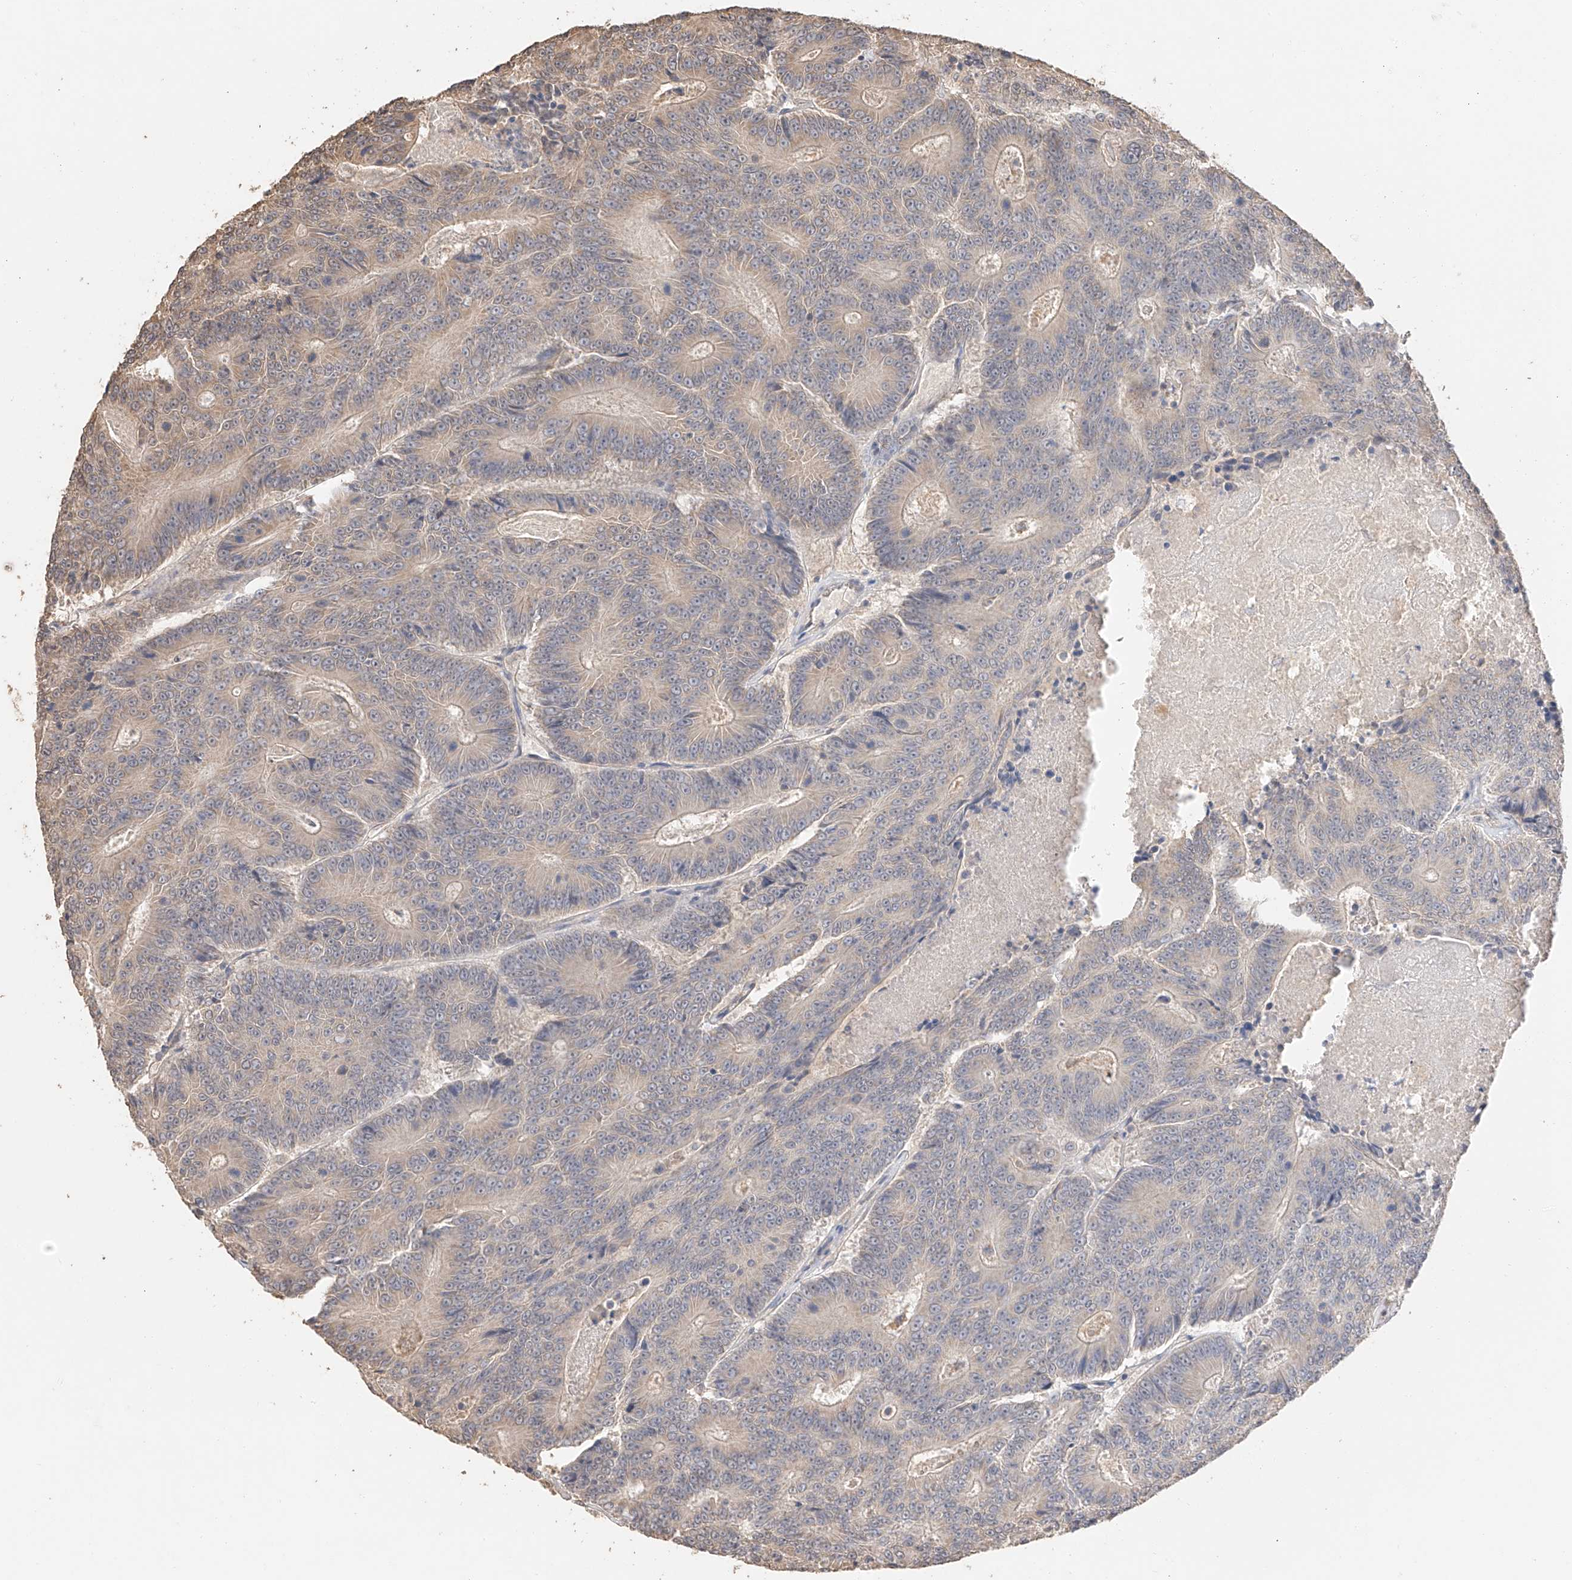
{"staining": {"intensity": "weak", "quantity": "25%-75%", "location": "cytoplasmic/membranous"}, "tissue": "colorectal cancer", "cell_type": "Tumor cells", "image_type": "cancer", "snomed": [{"axis": "morphology", "description": "Adenocarcinoma, NOS"}, {"axis": "topography", "description": "Colon"}], "caption": "Protein expression analysis of colorectal adenocarcinoma displays weak cytoplasmic/membranous staining in about 25%-75% of tumor cells. (DAB (3,3'-diaminobenzidine) IHC, brown staining for protein, blue staining for nuclei).", "gene": "IL22RA2", "patient": {"sex": "male", "age": 83}}